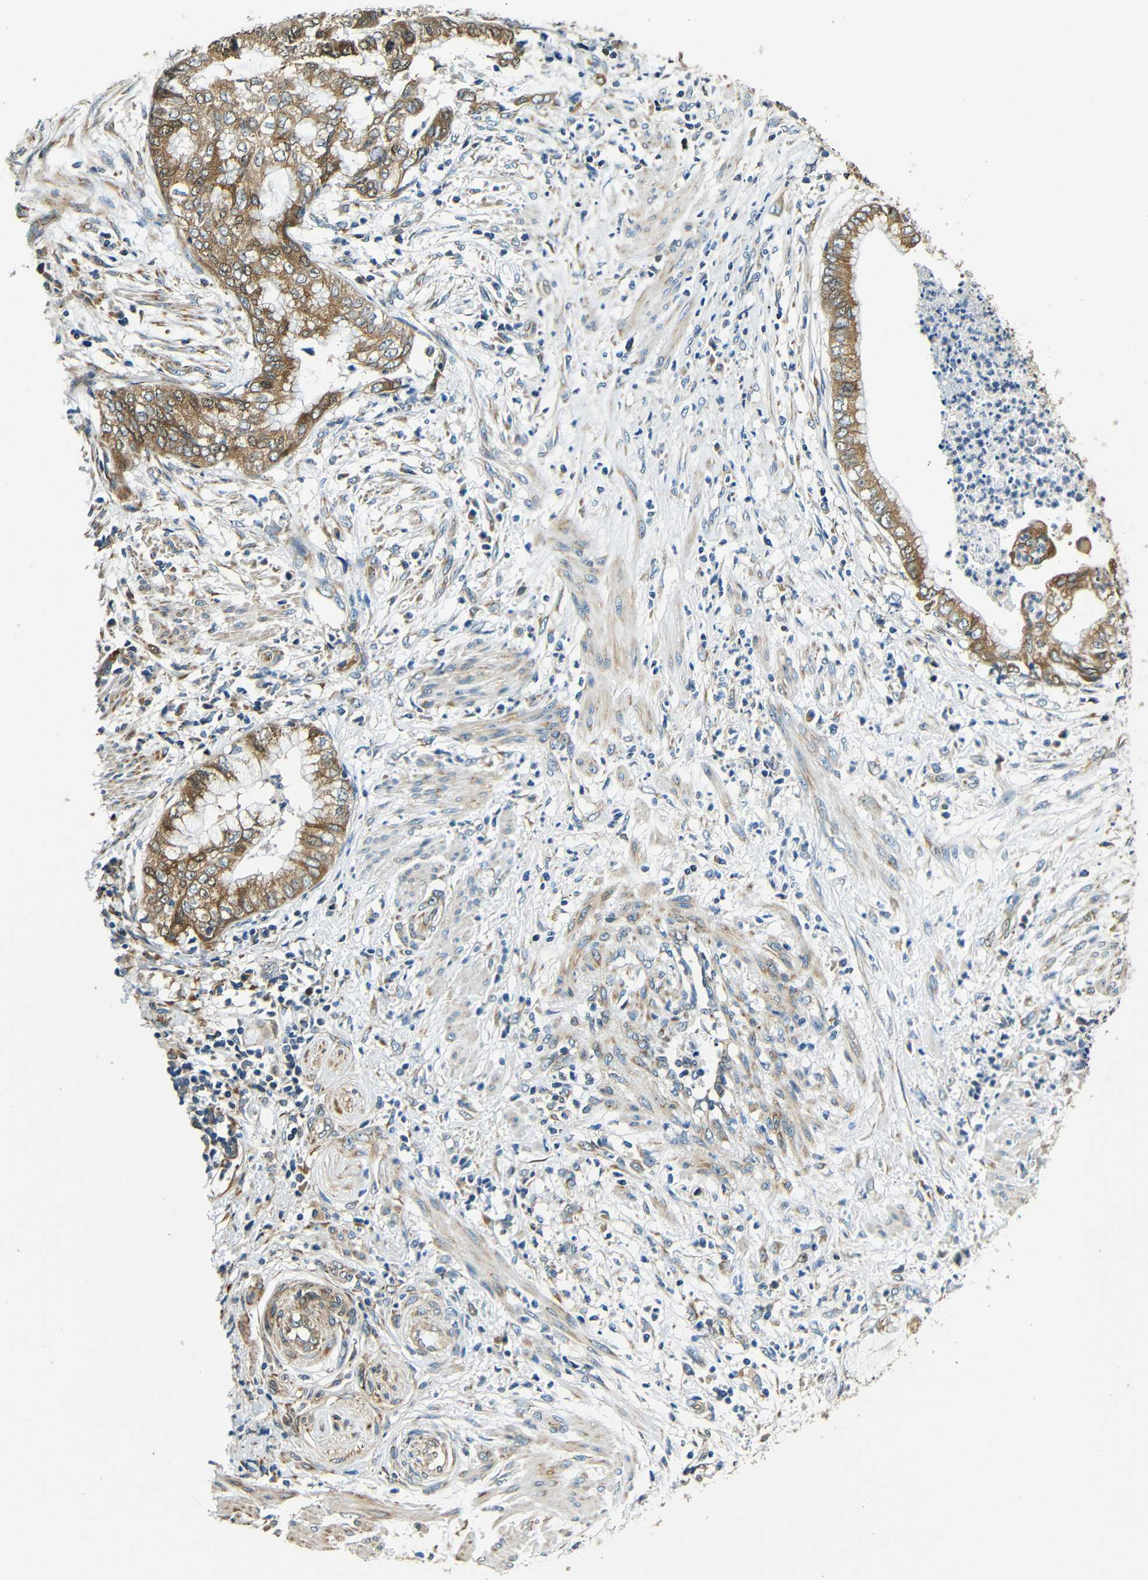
{"staining": {"intensity": "moderate", "quantity": ">75%", "location": "cytoplasmic/membranous"}, "tissue": "endometrial cancer", "cell_type": "Tumor cells", "image_type": "cancer", "snomed": [{"axis": "morphology", "description": "Necrosis, NOS"}, {"axis": "morphology", "description": "Adenocarcinoma, NOS"}, {"axis": "topography", "description": "Endometrium"}], "caption": "Adenocarcinoma (endometrial) stained with immunohistochemistry displays moderate cytoplasmic/membranous expression in approximately >75% of tumor cells.", "gene": "VAPB", "patient": {"sex": "female", "age": 79}}